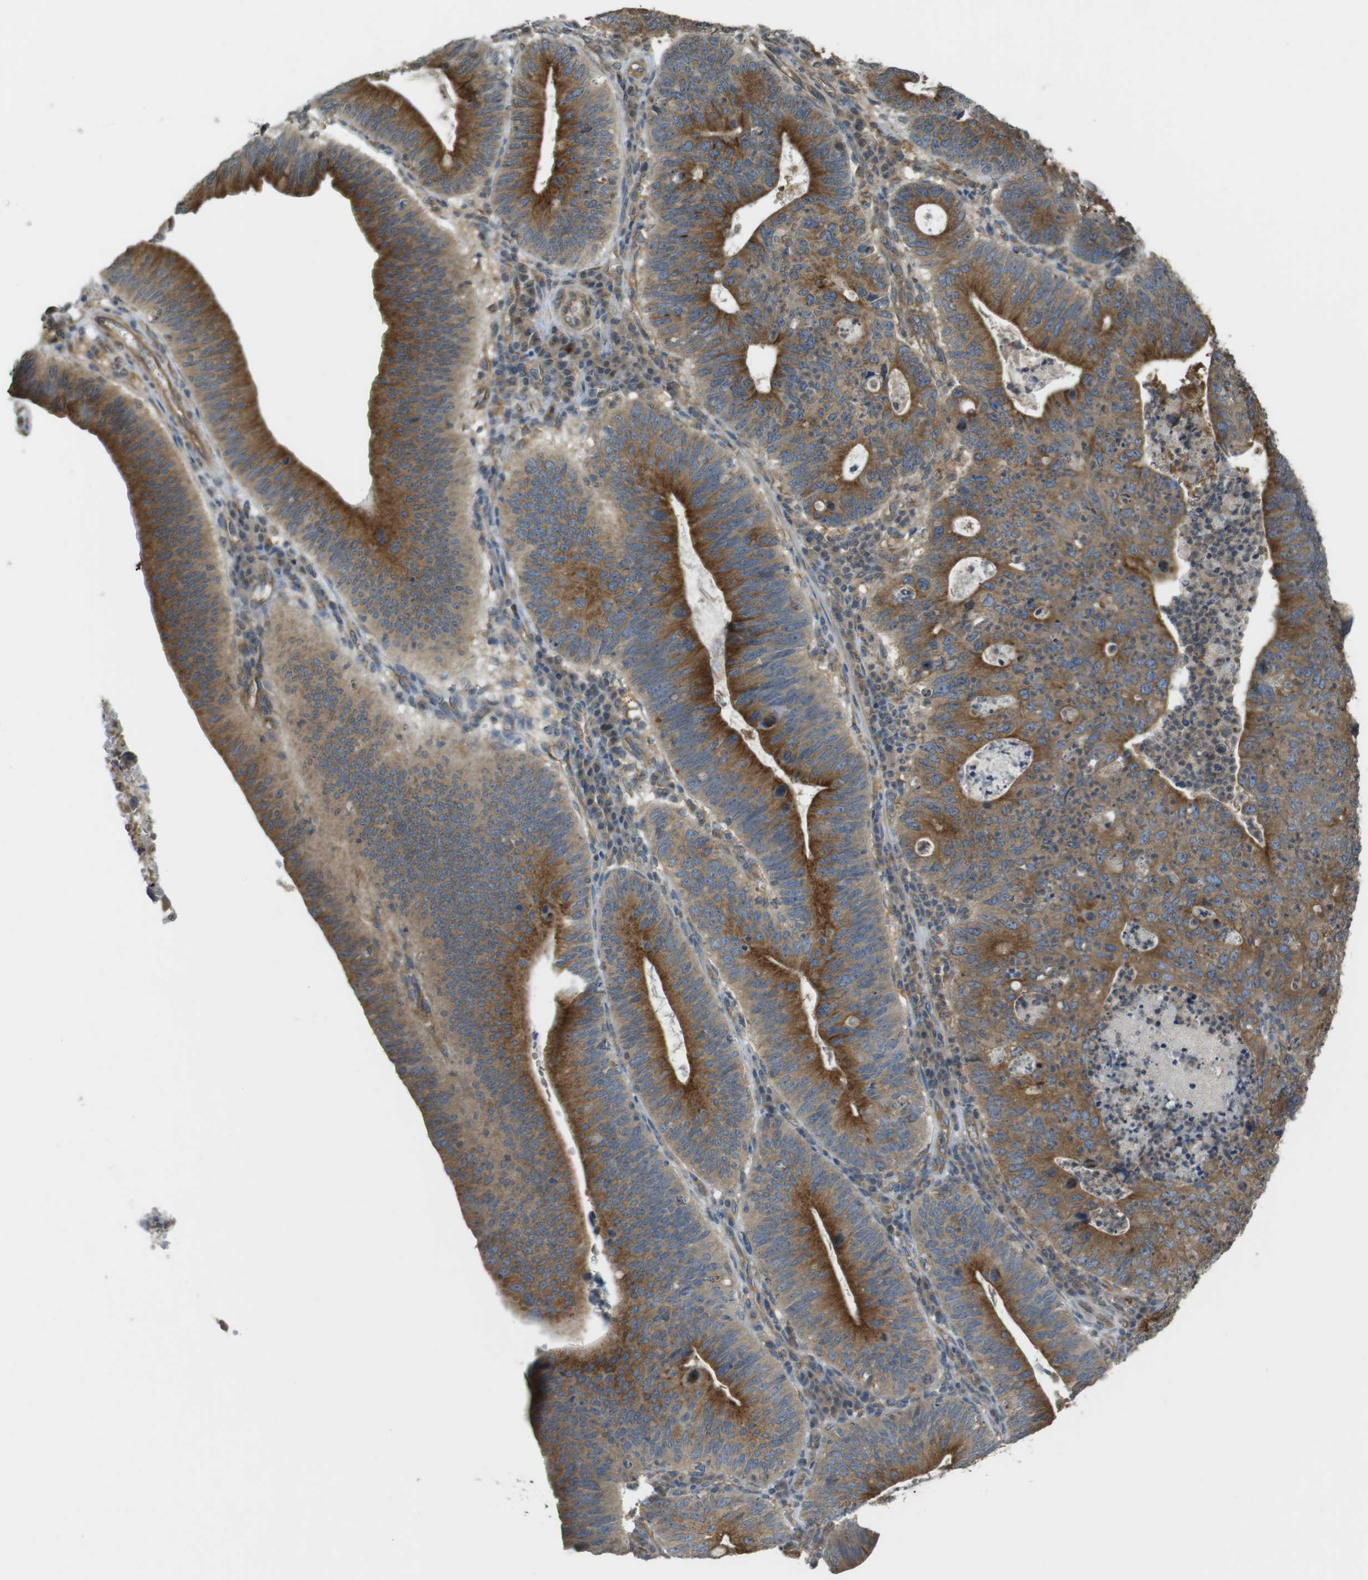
{"staining": {"intensity": "strong", "quantity": ">75%", "location": "cytoplasmic/membranous"}, "tissue": "stomach cancer", "cell_type": "Tumor cells", "image_type": "cancer", "snomed": [{"axis": "morphology", "description": "Adenocarcinoma, NOS"}, {"axis": "topography", "description": "Stomach"}], "caption": "Immunohistochemistry (IHC) (DAB (3,3'-diaminobenzidine)) staining of human stomach cancer reveals strong cytoplasmic/membranous protein staining in about >75% of tumor cells. Ihc stains the protein of interest in brown and the nuclei are stained blue.", "gene": "KIF5B", "patient": {"sex": "male", "age": 59}}